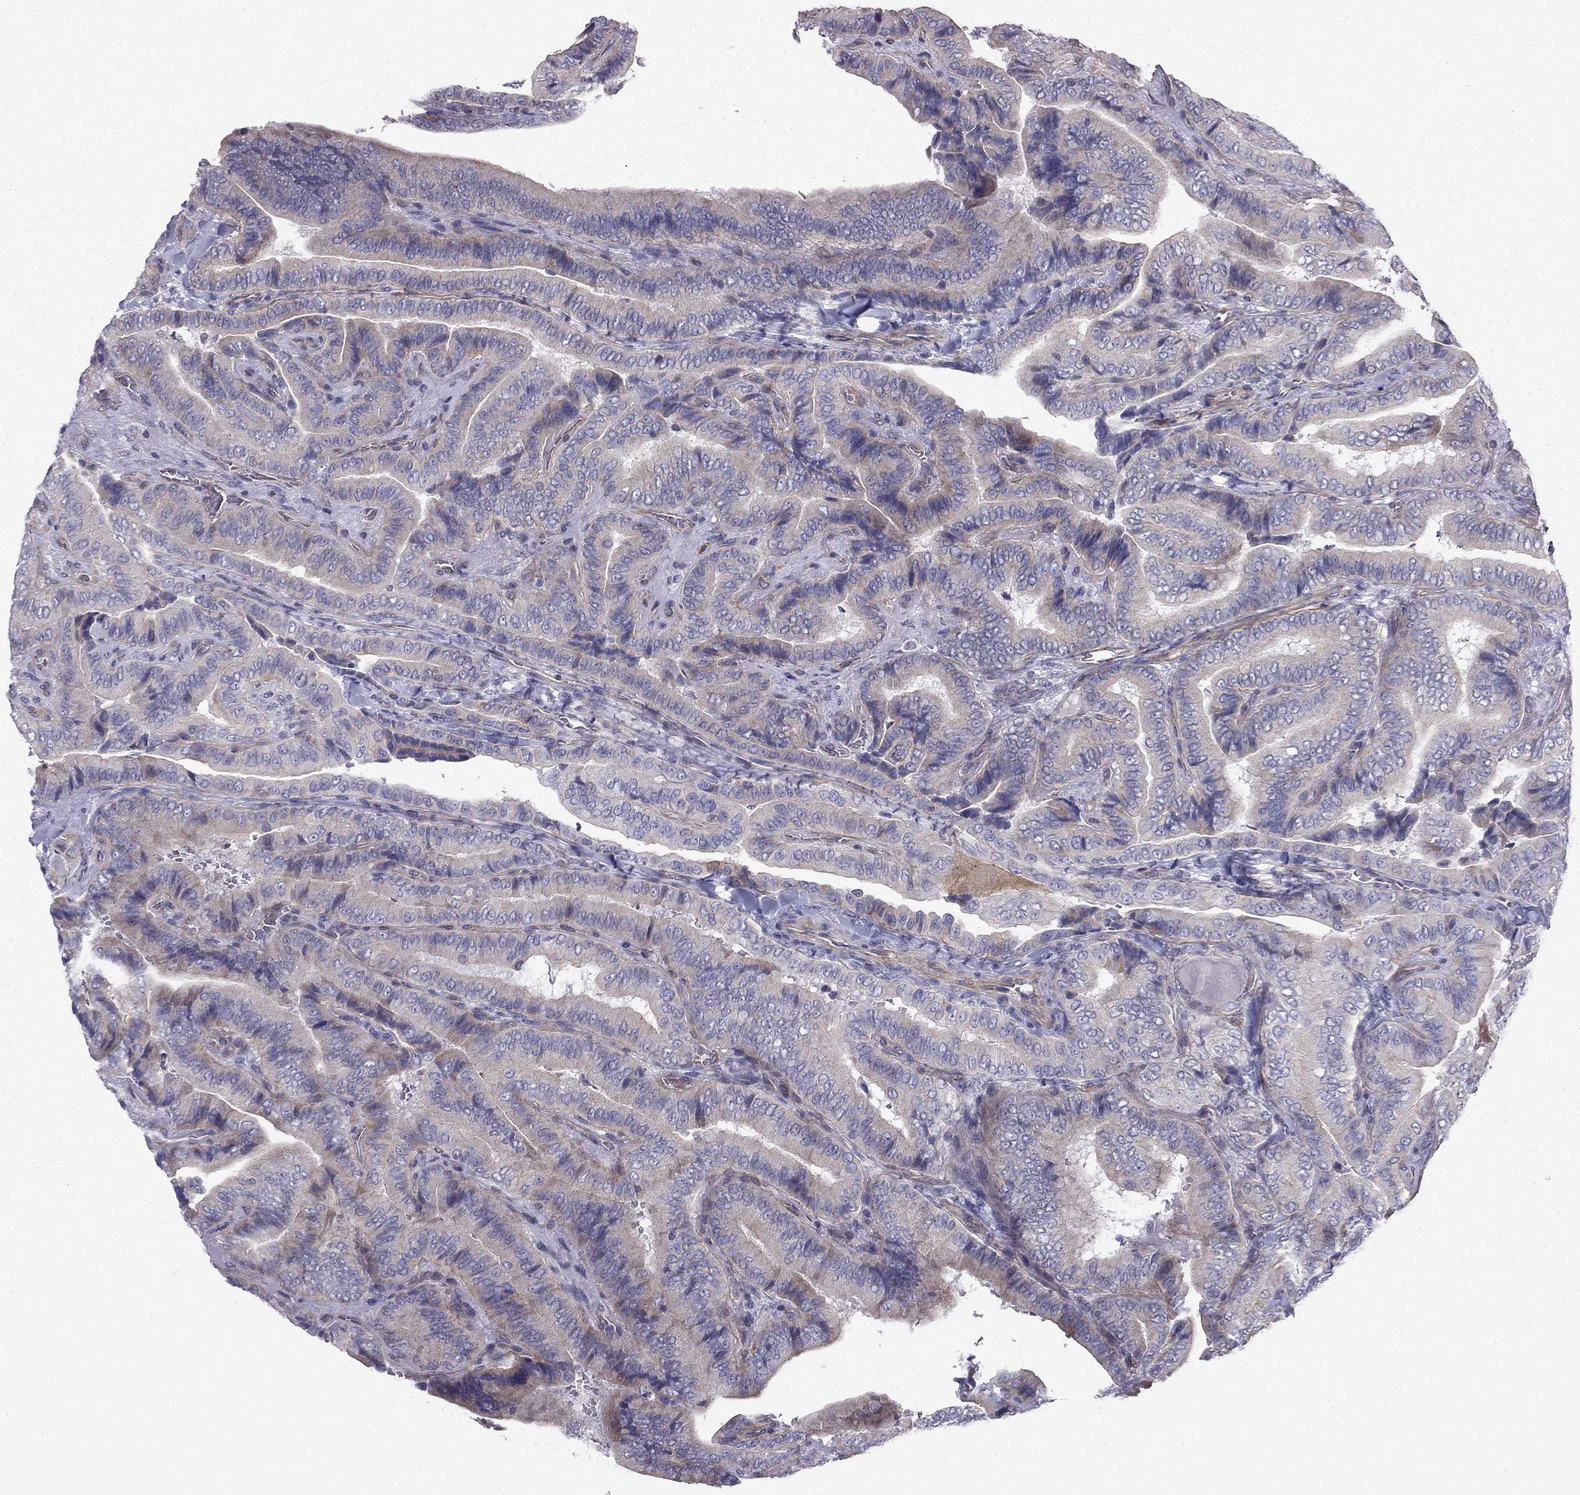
{"staining": {"intensity": "weak", "quantity": ">75%", "location": "cytoplasmic/membranous"}, "tissue": "thyroid cancer", "cell_type": "Tumor cells", "image_type": "cancer", "snomed": [{"axis": "morphology", "description": "Papillary adenocarcinoma, NOS"}, {"axis": "topography", "description": "Thyroid gland"}], "caption": "Papillary adenocarcinoma (thyroid) stained with a protein marker exhibits weak staining in tumor cells.", "gene": "ENOX1", "patient": {"sex": "male", "age": 61}}